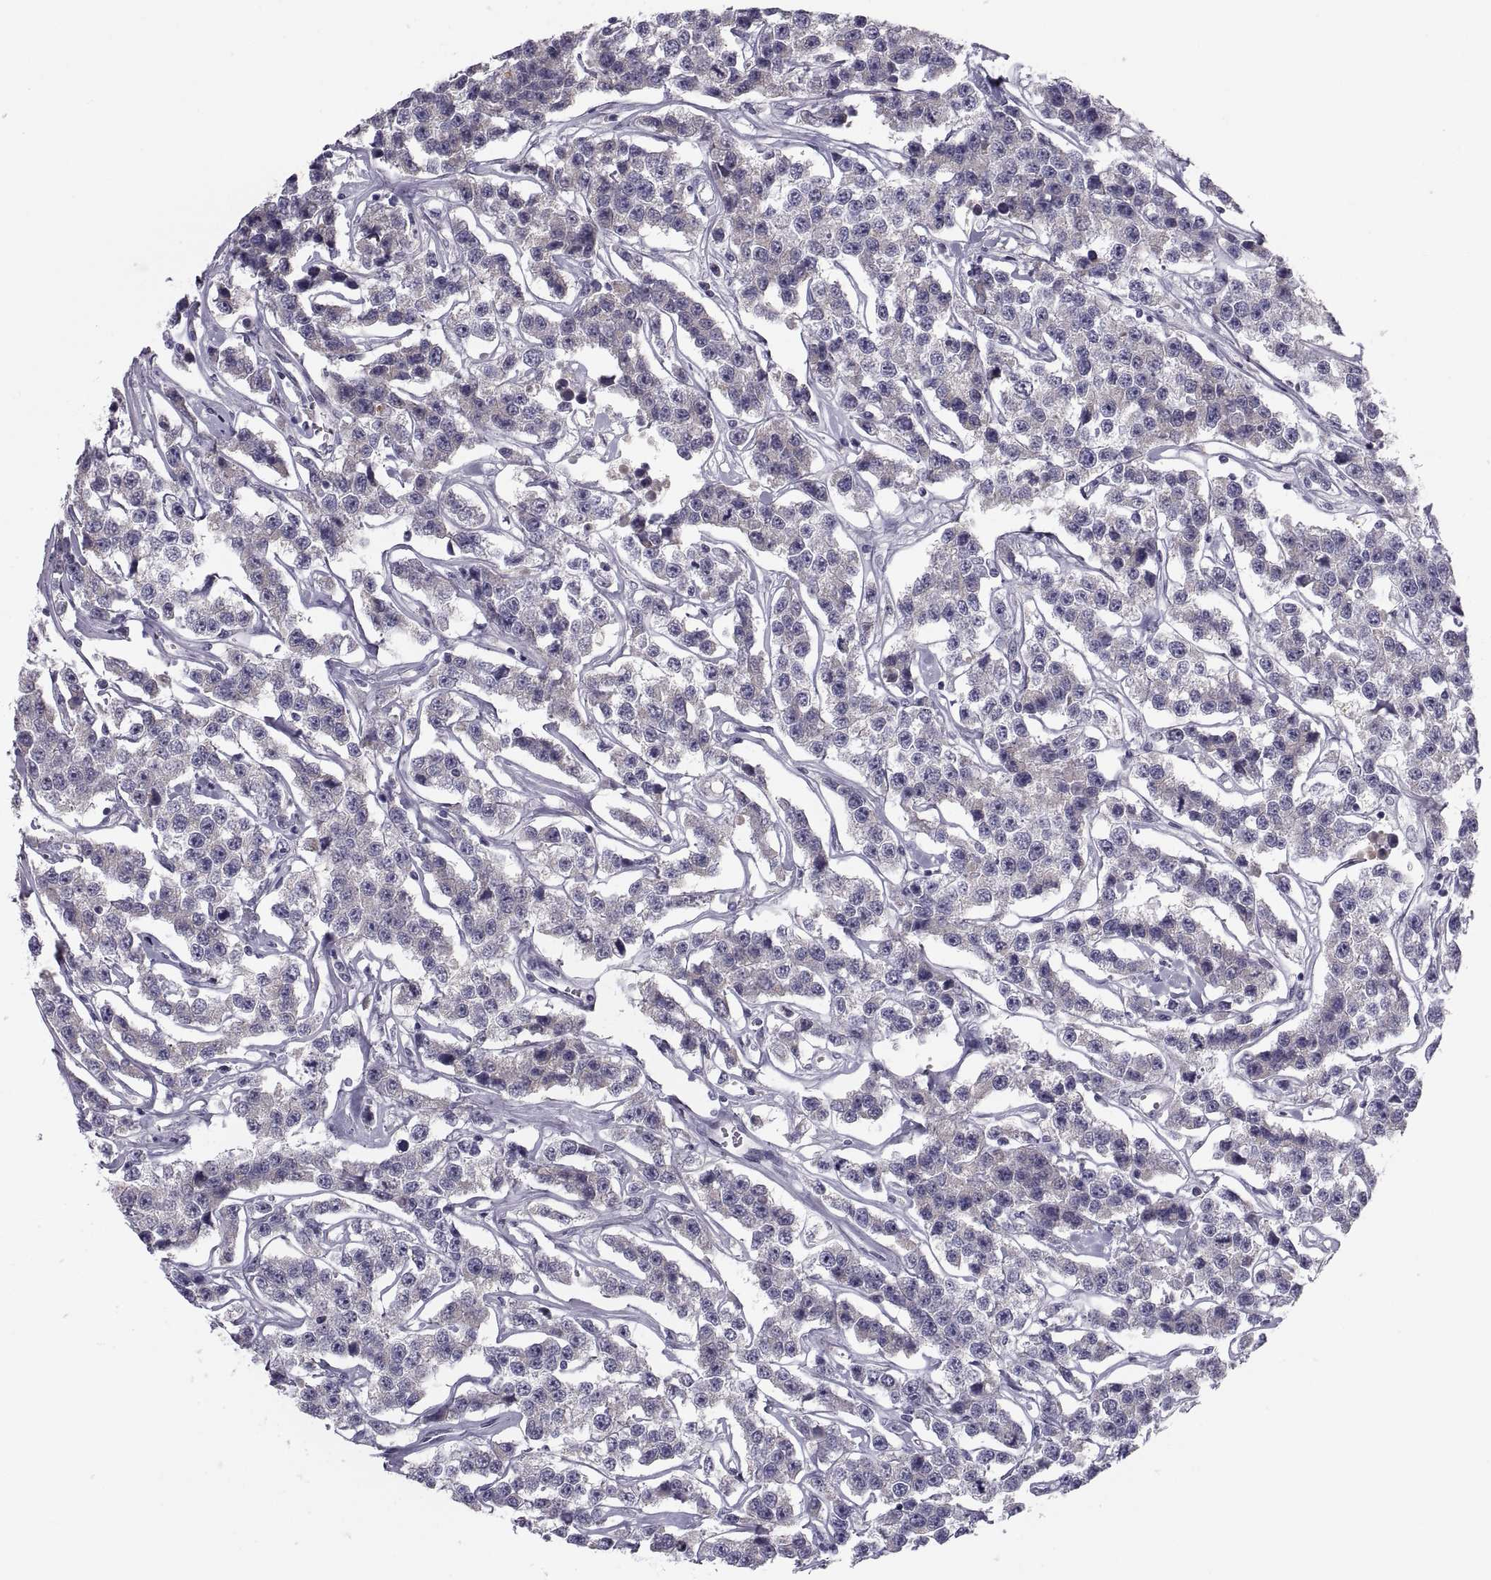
{"staining": {"intensity": "negative", "quantity": "none", "location": "none"}, "tissue": "testis cancer", "cell_type": "Tumor cells", "image_type": "cancer", "snomed": [{"axis": "morphology", "description": "Seminoma, NOS"}, {"axis": "topography", "description": "Testis"}], "caption": "IHC image of testis cancer (seminoma) stained for a protein (brown), which displays no staining in tumor cells.", "gene": "PDZRN4", "patient": {"sex": "male", "age": 59}}